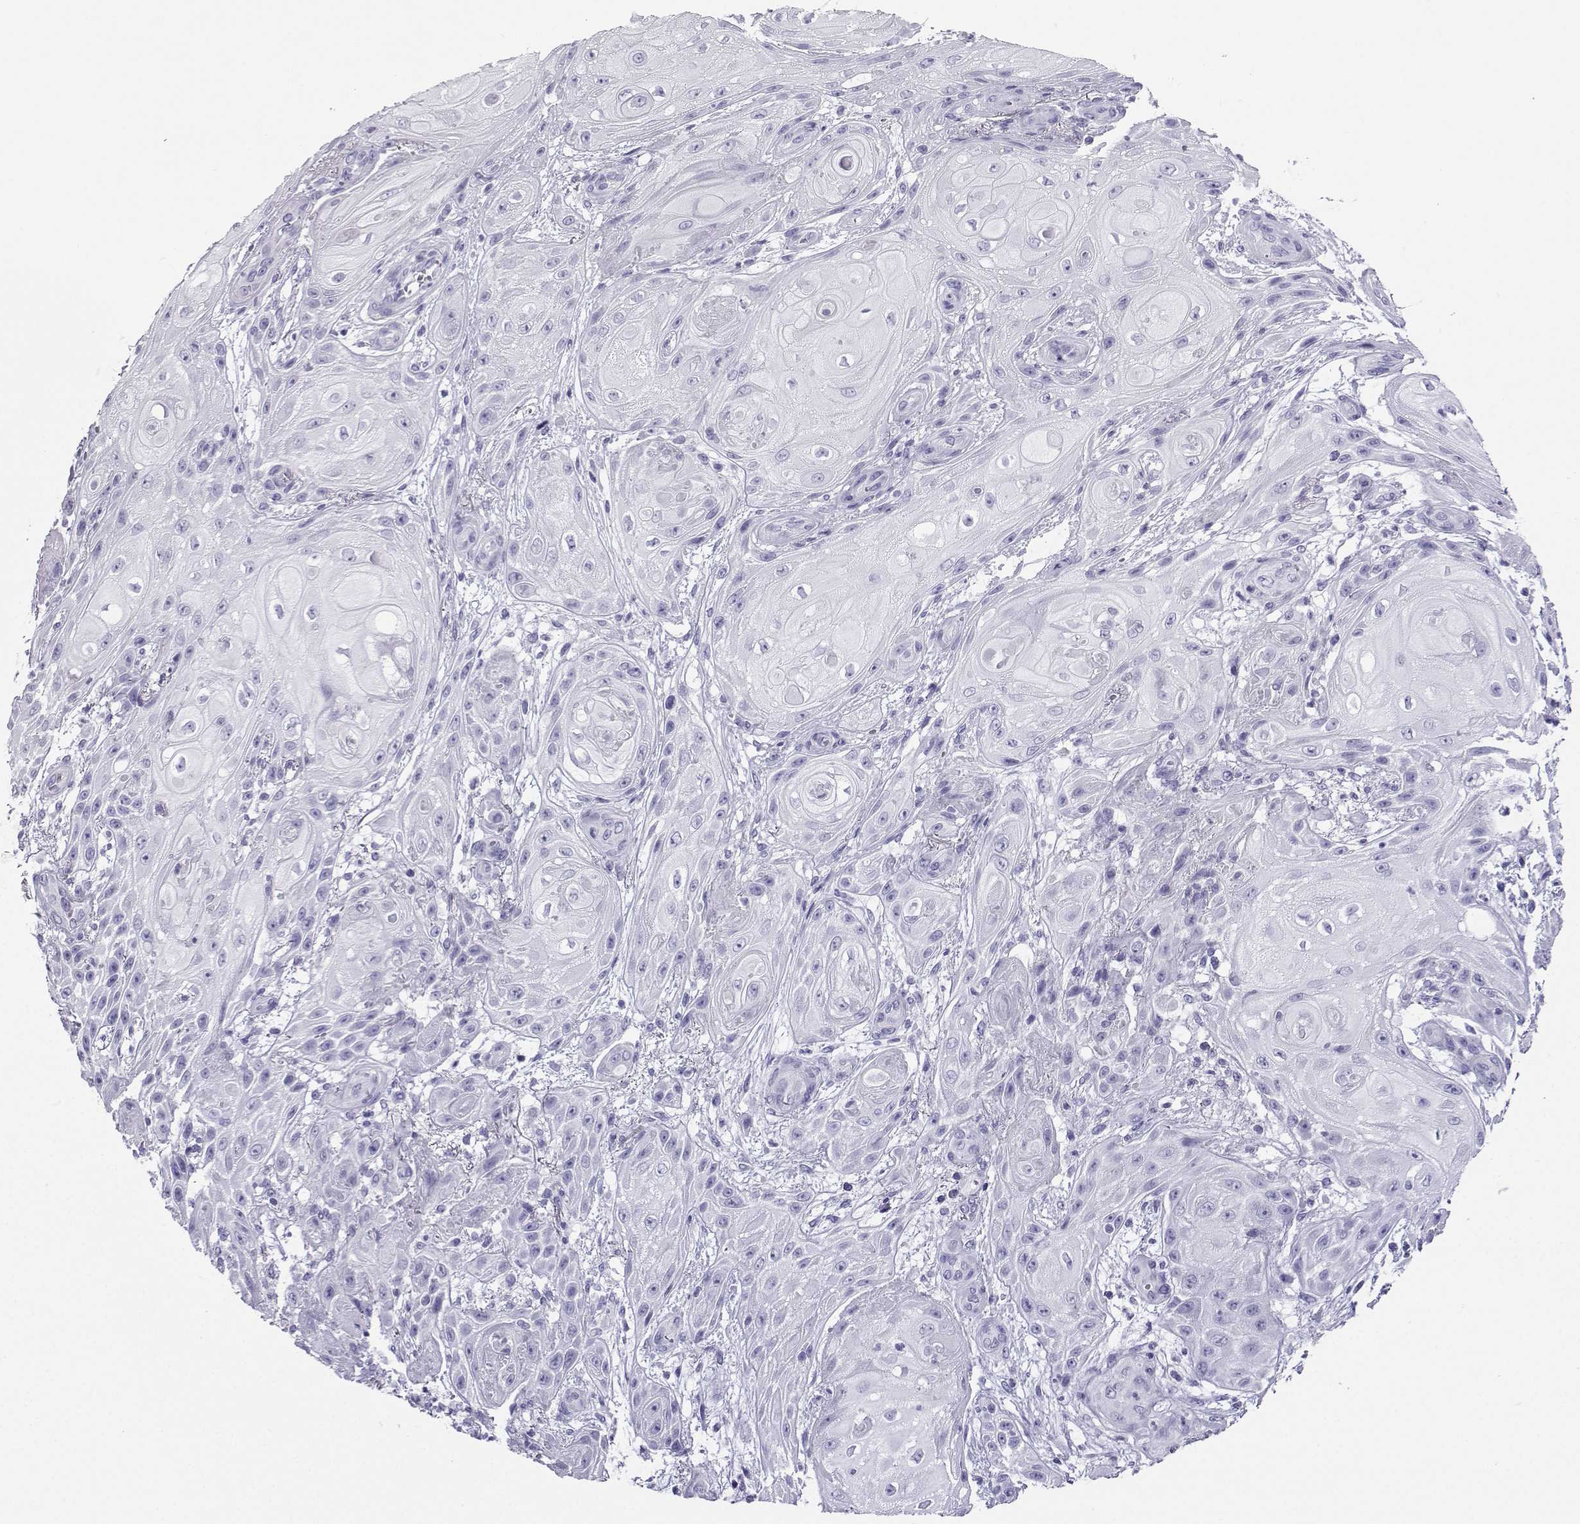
{"staining": {"intensity": "negative", "quantity": "none", "location": "none"}, "tissue": "skin cancer", "cell_type": "Tumor cells", "image_type": "cancer", "snomed": [{"axis": "morphology", "description": "Squamous cell carcinoma, NOS"}, {"axis": "topography", "description": "Skin"}], "caption": "DAB (3,3'-diaminobenzidine) immunohistochemical staining of human skin cancer (squamous cell carcinoma) shows no significant staining in tumor cells.", "gene": "CD109", "patient": {"sex": "male", "age": 62}}